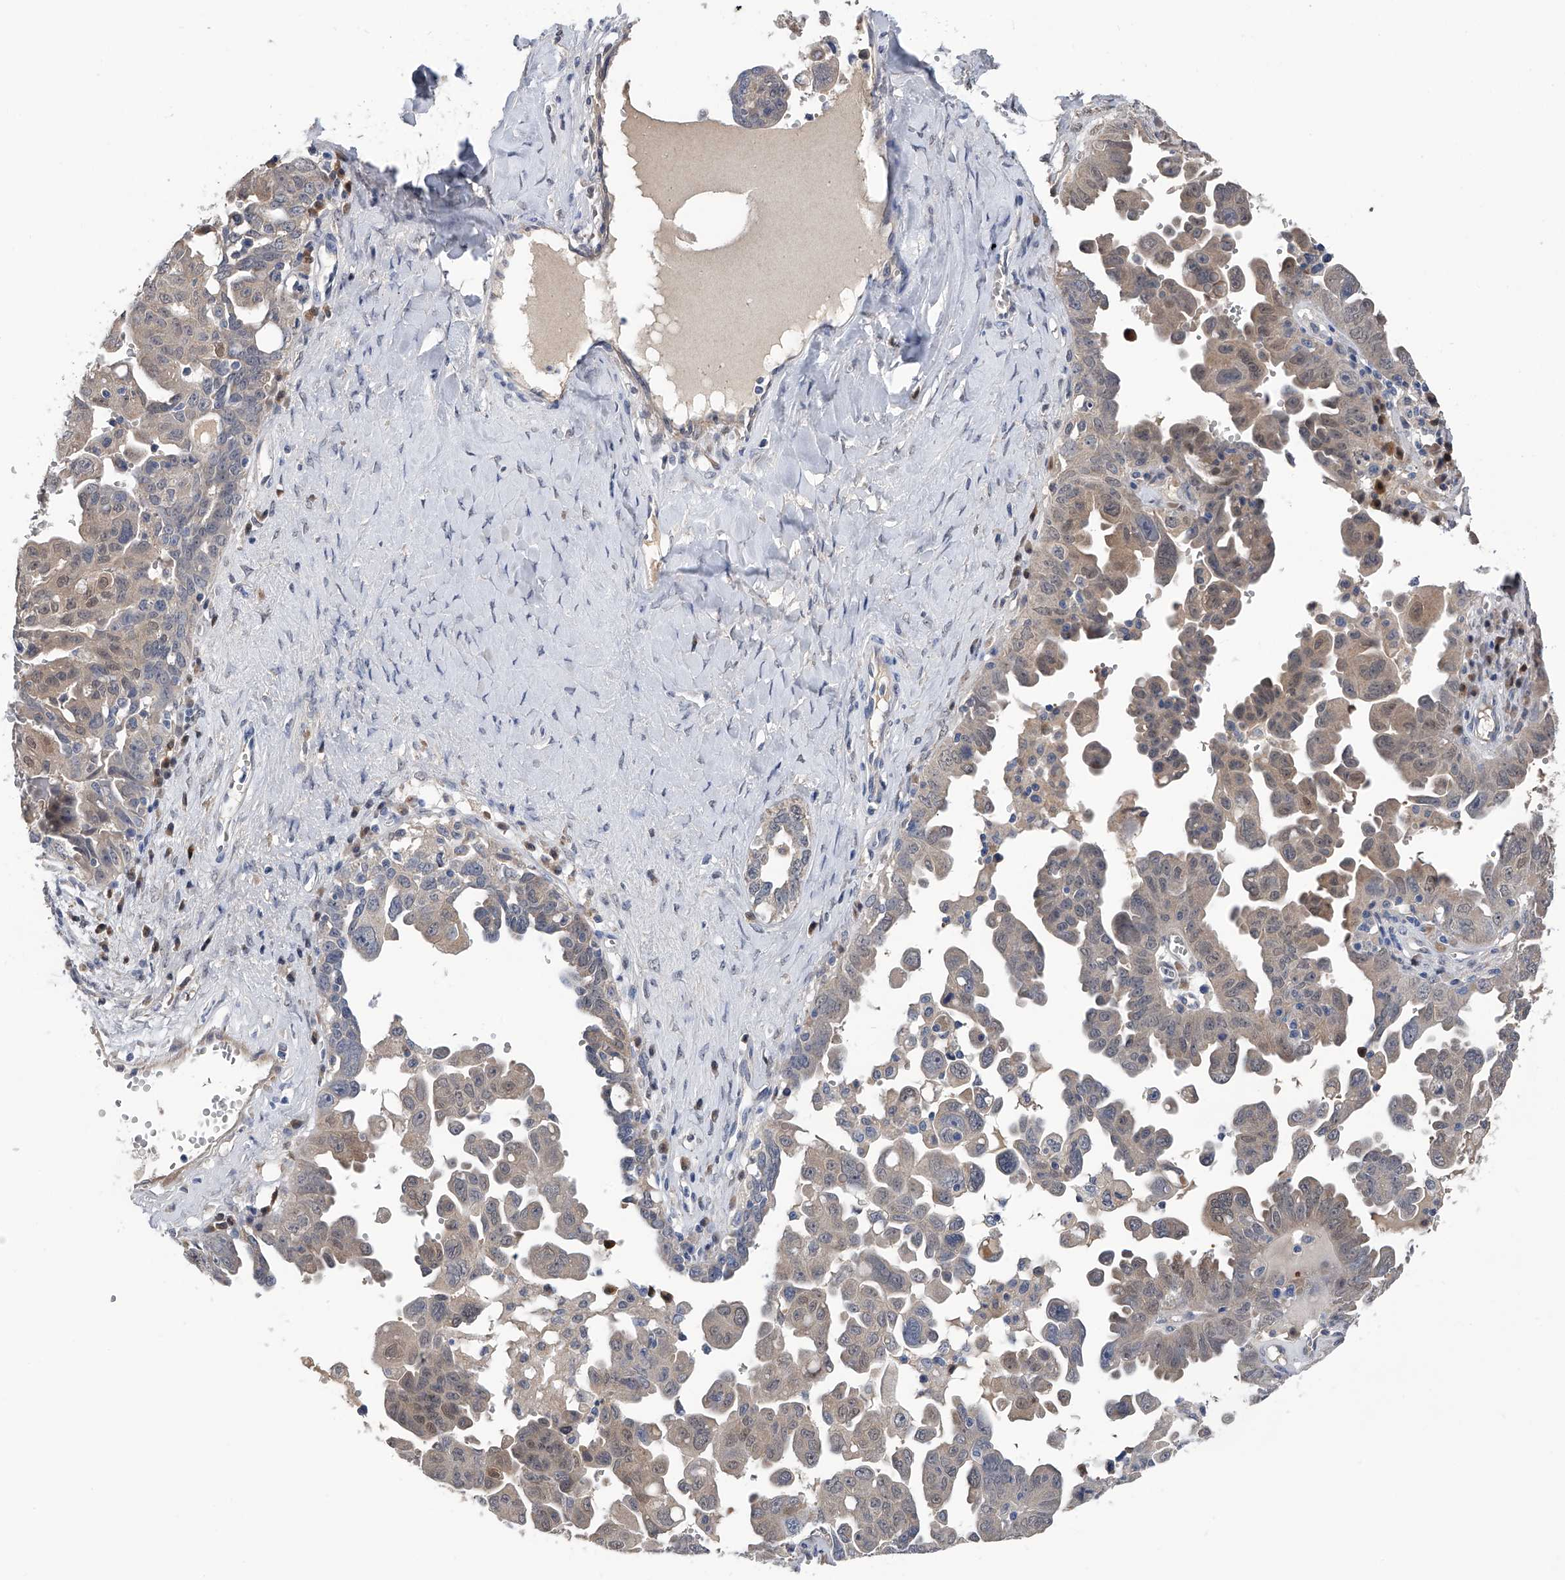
{"staining": {"intensity": "weak", "quantity": "<25%", "location": "cytoplasmic/membranous,nuclear"}, "tissue": "ovarian cancer", "cell_type": "Tumor cells", "image_type": "cancer", "snomed": [{"axis": "morphology", "description": "Carcinoma, endometroid"}, {"axis": "topography", "description": "Ovary"}], "caption": "High power microscopy micrograph of an immunohistochemistry micrograph of ovarian endometroid carcinoma, revealing no significant positivity in tumor cells.", "gene": "PGM3", "patient": {"sex": "female", "age": 62}}